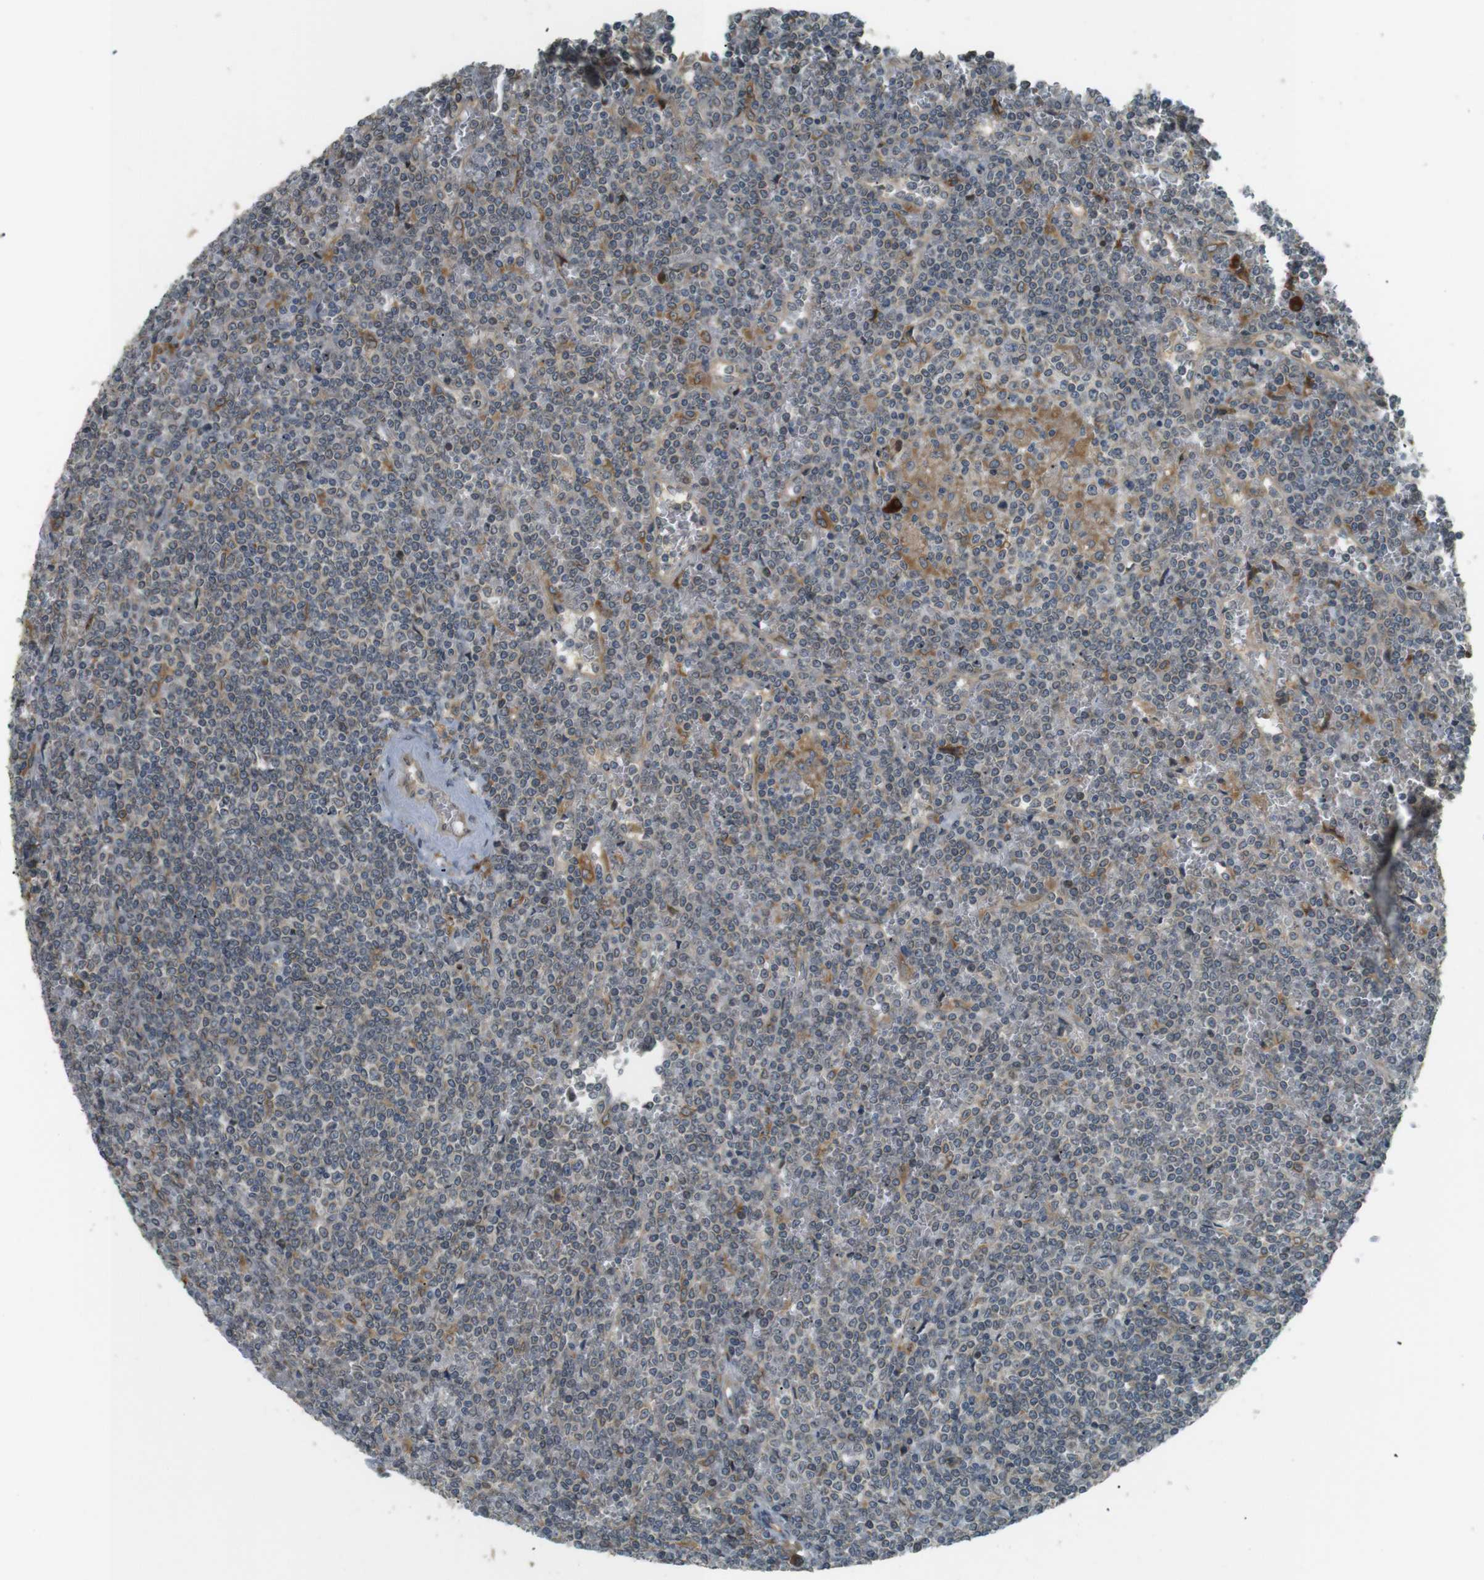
{"staining": {"intensity": "moderate", "quantity": "<25%", "location": "cytoplasmic/membranous"}, "tissue": "lymphoma", "cell_type": "Tumor cells", "image_type": "cancer", "snomed": [{"axis": "morphology", "description": "Malignant lymphoma, non-Hodgkin's type, Low grade"}, {"axis": "topography", "description": "Spleen"}], "caption": "Protein staining of malignant lymphoma, non-Hodgkin's type (low-grade) tissue shows moderate cytoplasmic/membranous expression in approximately <25% of tumor cells. The staining is performed using DAB brown chromogen to label protein expression. The nuclei are counter-stained blue using hematoxylin.", "gene": "TMED4", "patient": {"sex": "female", "age": 19}}